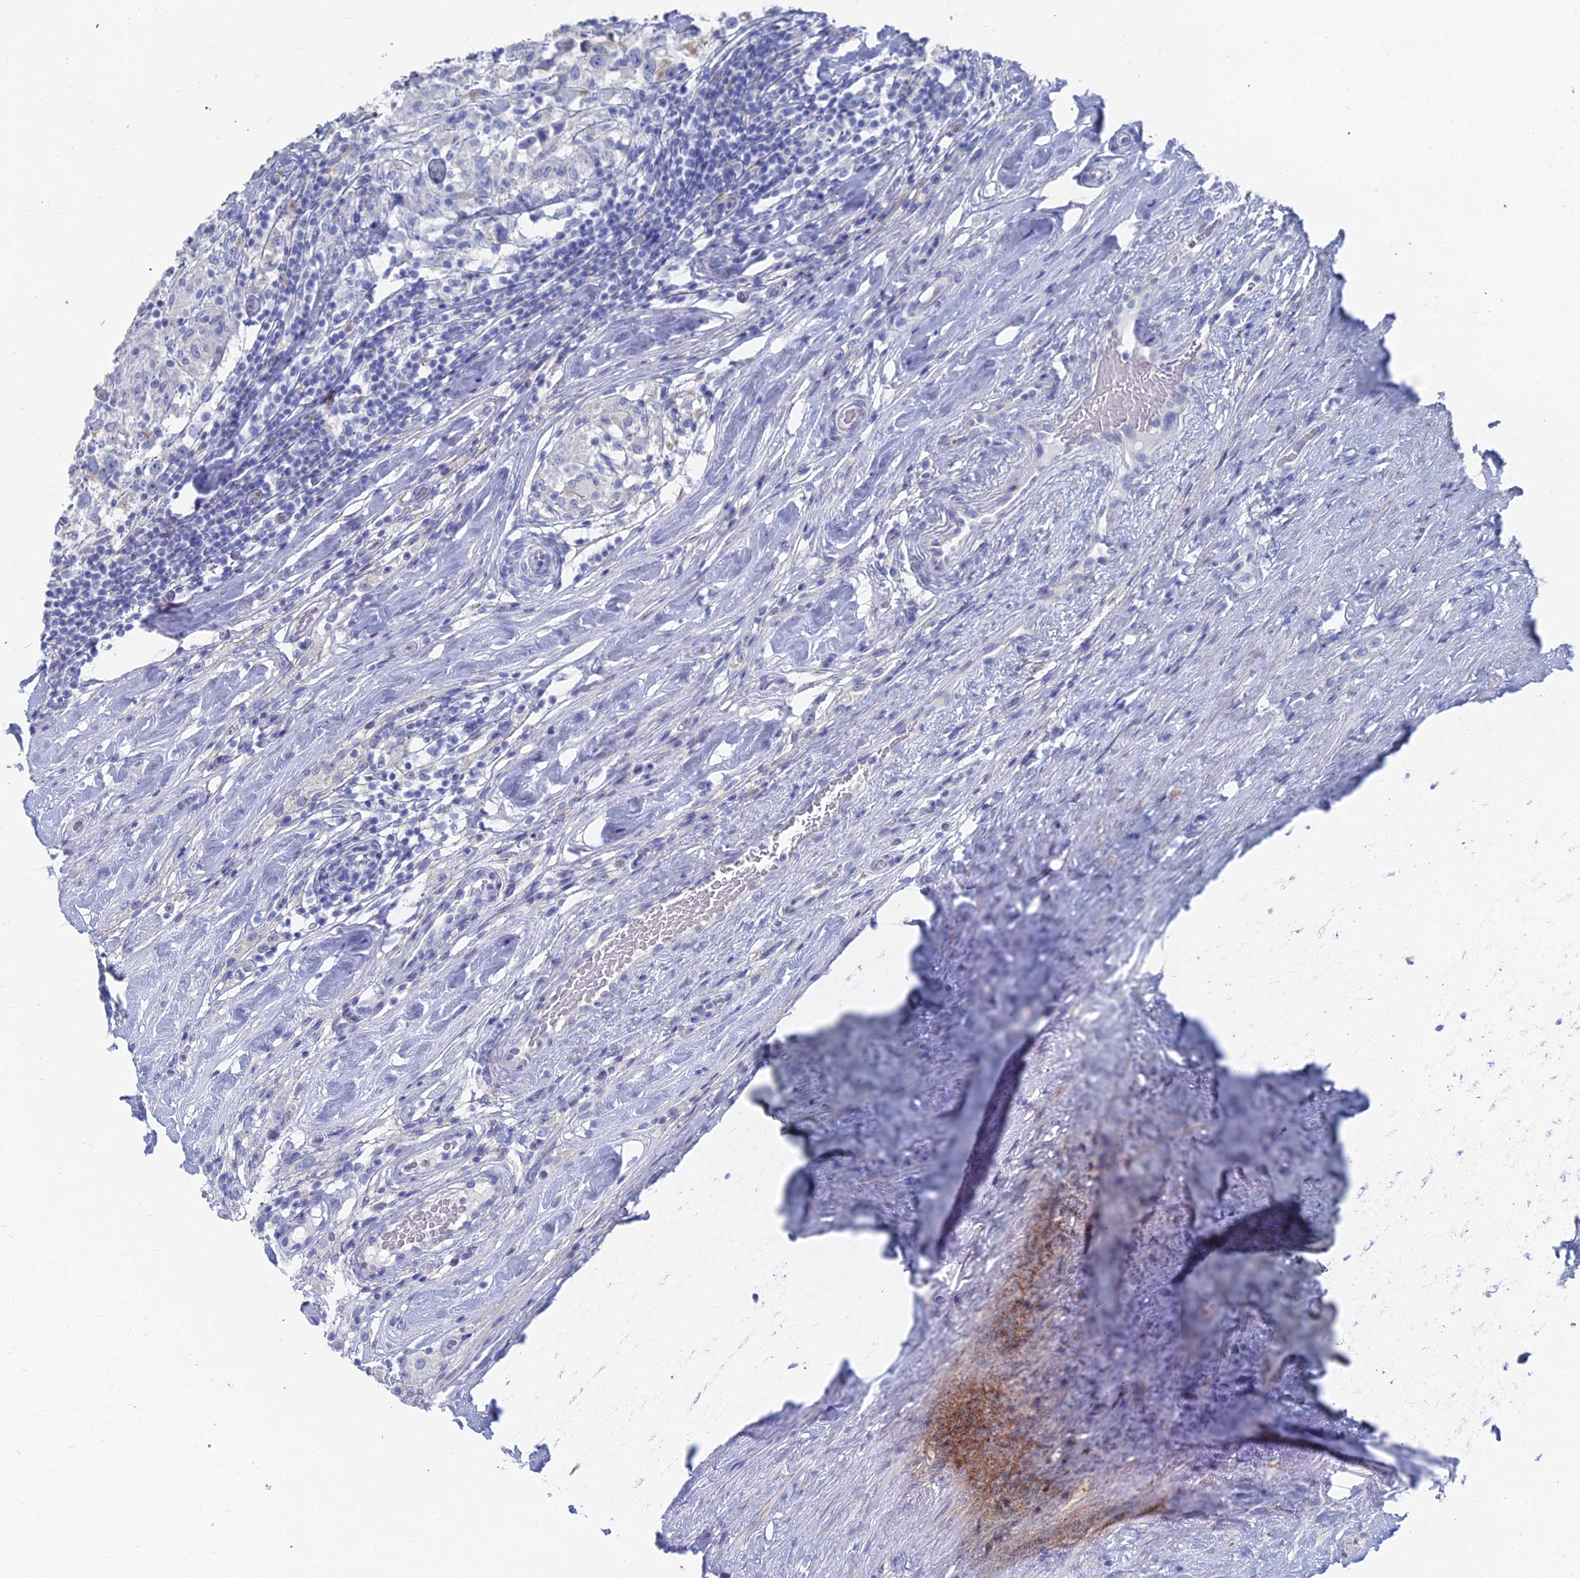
{"staining": {"intensity": "negative", "quantity": "none", "location": "none"}, "tissue": "testis cancer", "cell_type": "Tumor cells", "image_type": "cancer", "snomed": [{"axis": "morphology", "description": "Seminoma, NOS"}, {"axis": "topography", "description": "Testis"}], "caption": "Tumor cells are negative for protein expression in human testis cancer (seminoma). (DAB (3,3'-diaminobenzidine) immunohistochemistry (IHC) visualized using brightfield microscopy, high magnification).", "gene": "TNNT3", "patient": {"sex": "male", "age": 46}}